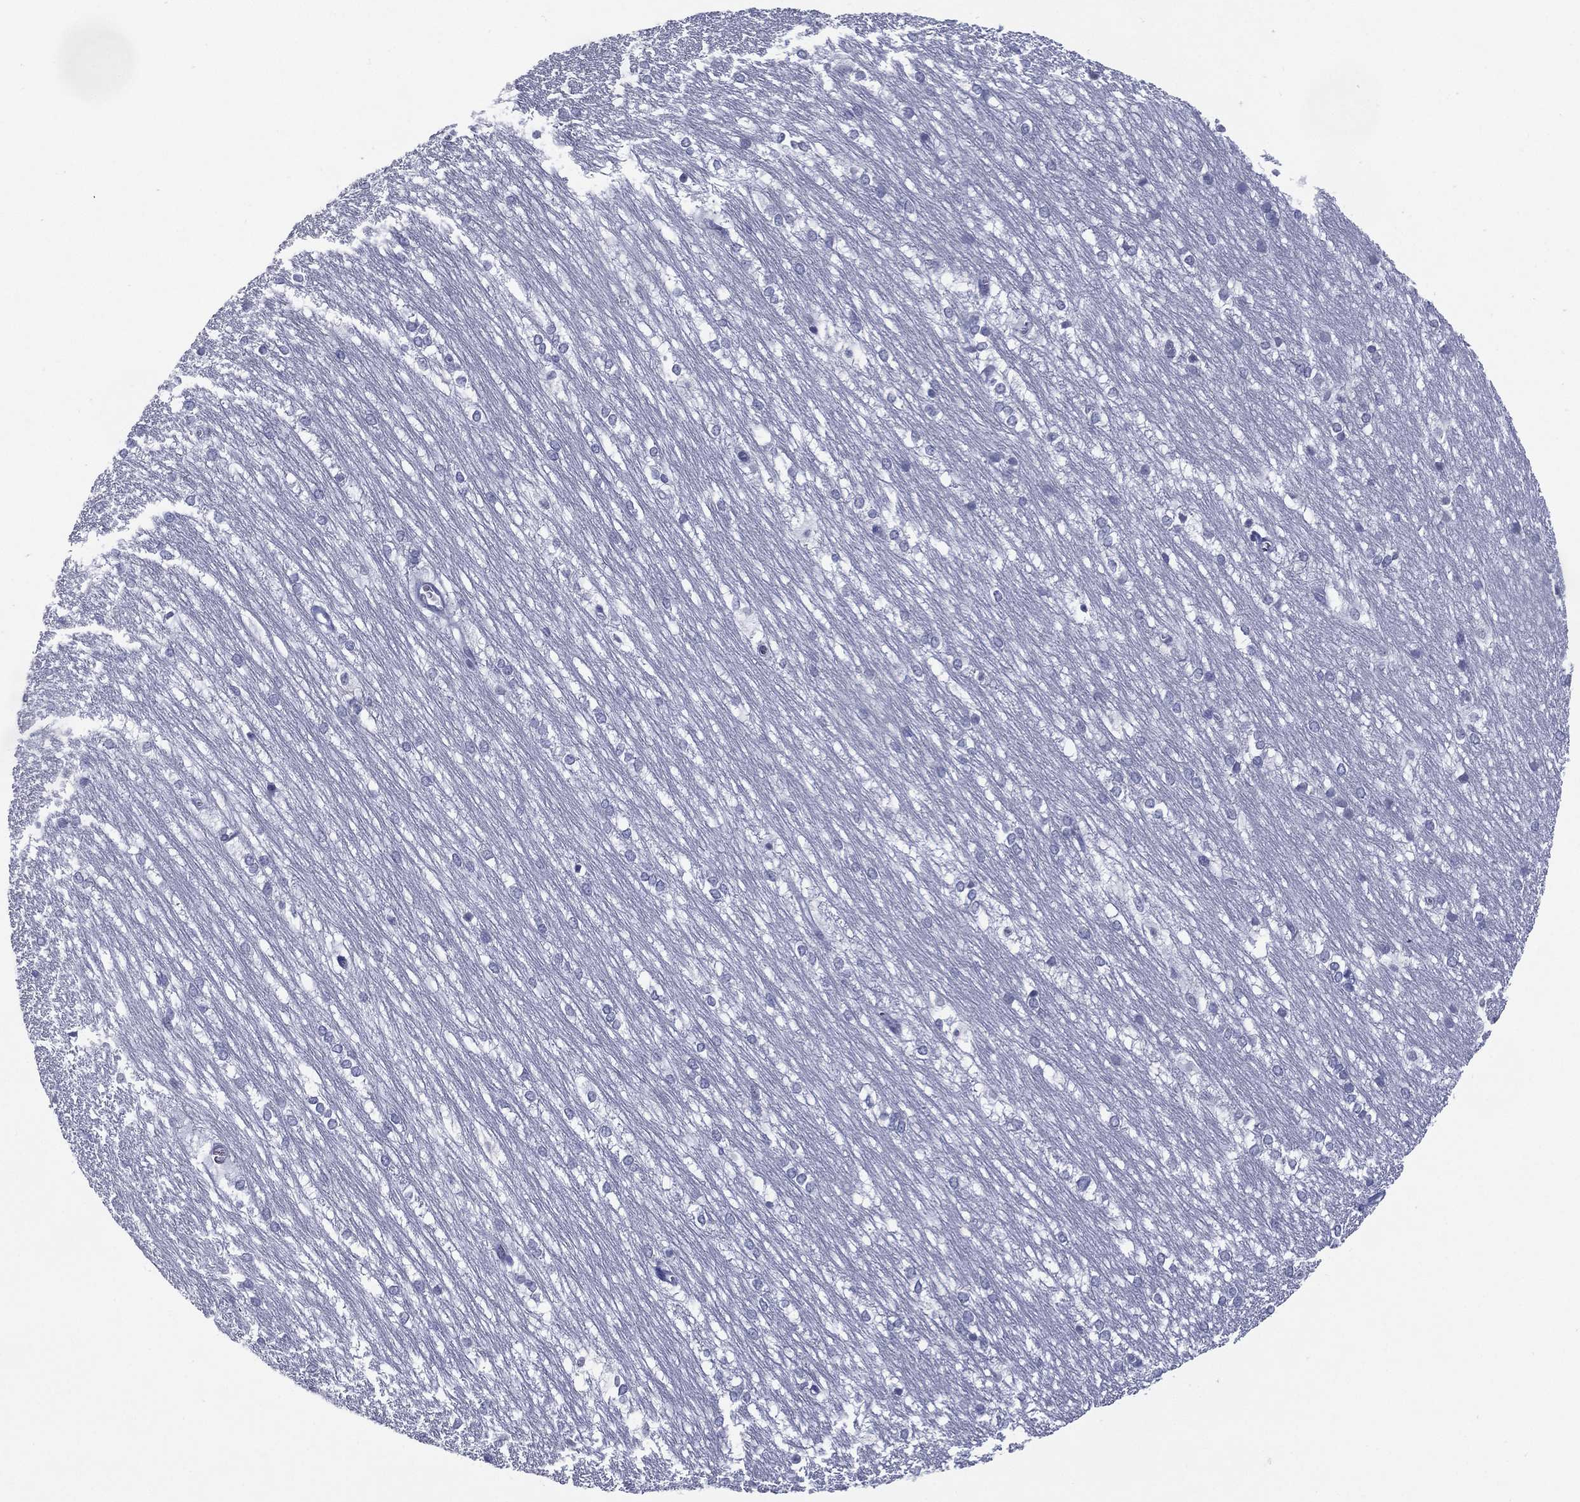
{"staining": {"intensity": "negative", "quantity": "none", "location": "none"}, "tissue": "hippocampus", "cell_type": "Glial cells", "image_type": "normal", "snomed": [{"axis": "morphology", "description": "Normal tissue, NOS"}, {"axis": "topography", "description": "Cerebral cortex"}, {"axis": "topography", "description": "Hippocampus"}], "caption": "This is a histopathology image of immunohistochemistry staining of unremarkable hippocampus, which shows no expression in glial cells. (Stains: DAB immunohistochemistry with hematoxylin counter stain, Microscopy: brightfield microscopy at high magnification).", "gene": "C19orf18", "patient": {"sex": "female", "age": 19}}